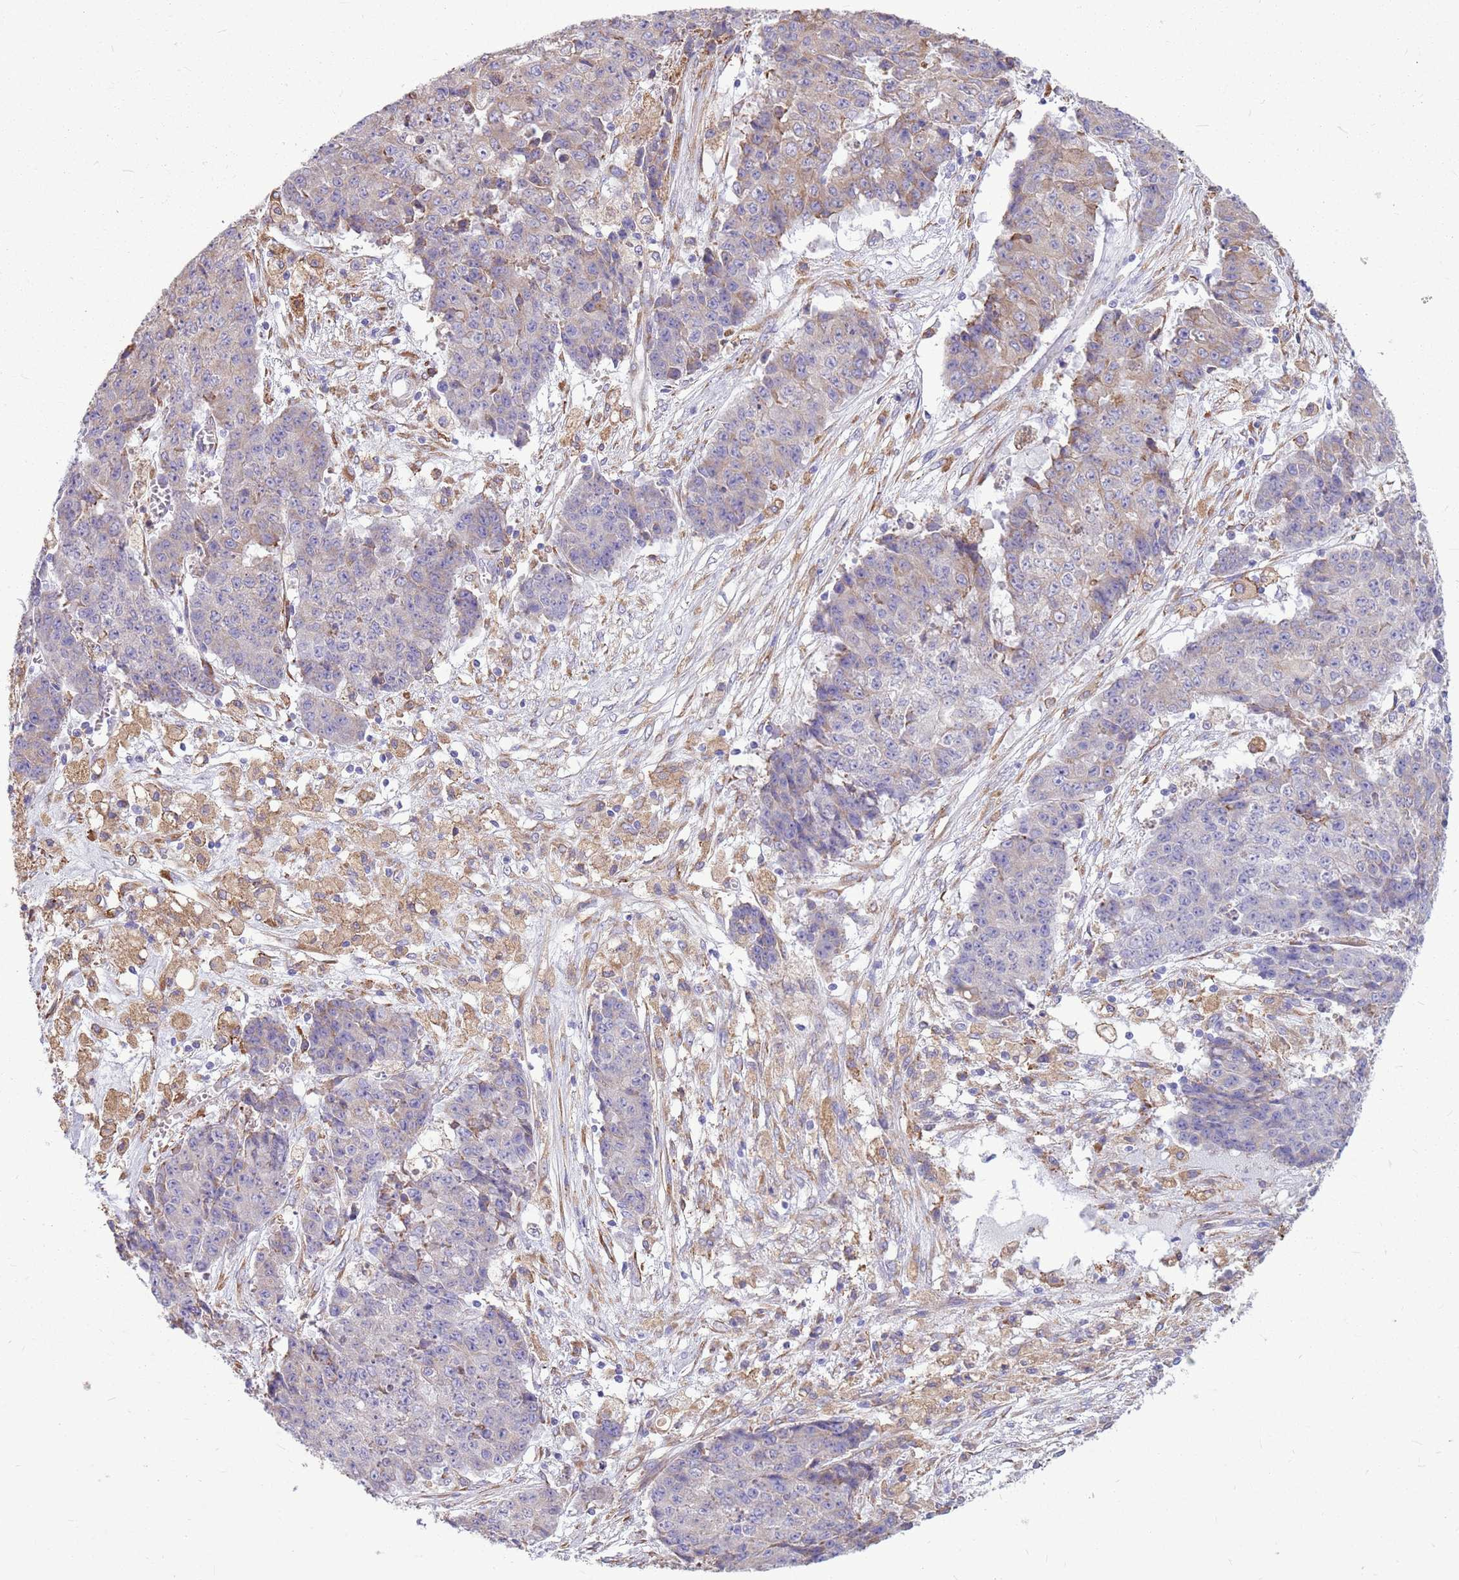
{"staining": {"intensity": "weak", "quantity": "25%-75%", "location": "cytoplasmic/membranous"}, "tissue": "ovarian cancer", "cell_type": "Tumor cells", "image_type": "cancer", "snomed": [{"axis": "morphology", "description": "Carcinoma, endometroid"}, {"axis": "topography", "description": "Ovary"}], "caption": "Endometroid carcinoma (ovarian) stained for a protein (brown) exhibits weak cytoplasmic/membranous positive positivity in about 25%-75% of tumor cells.", "gene": "KCTD19", "patient": {"sex": "female", "age": 42}}